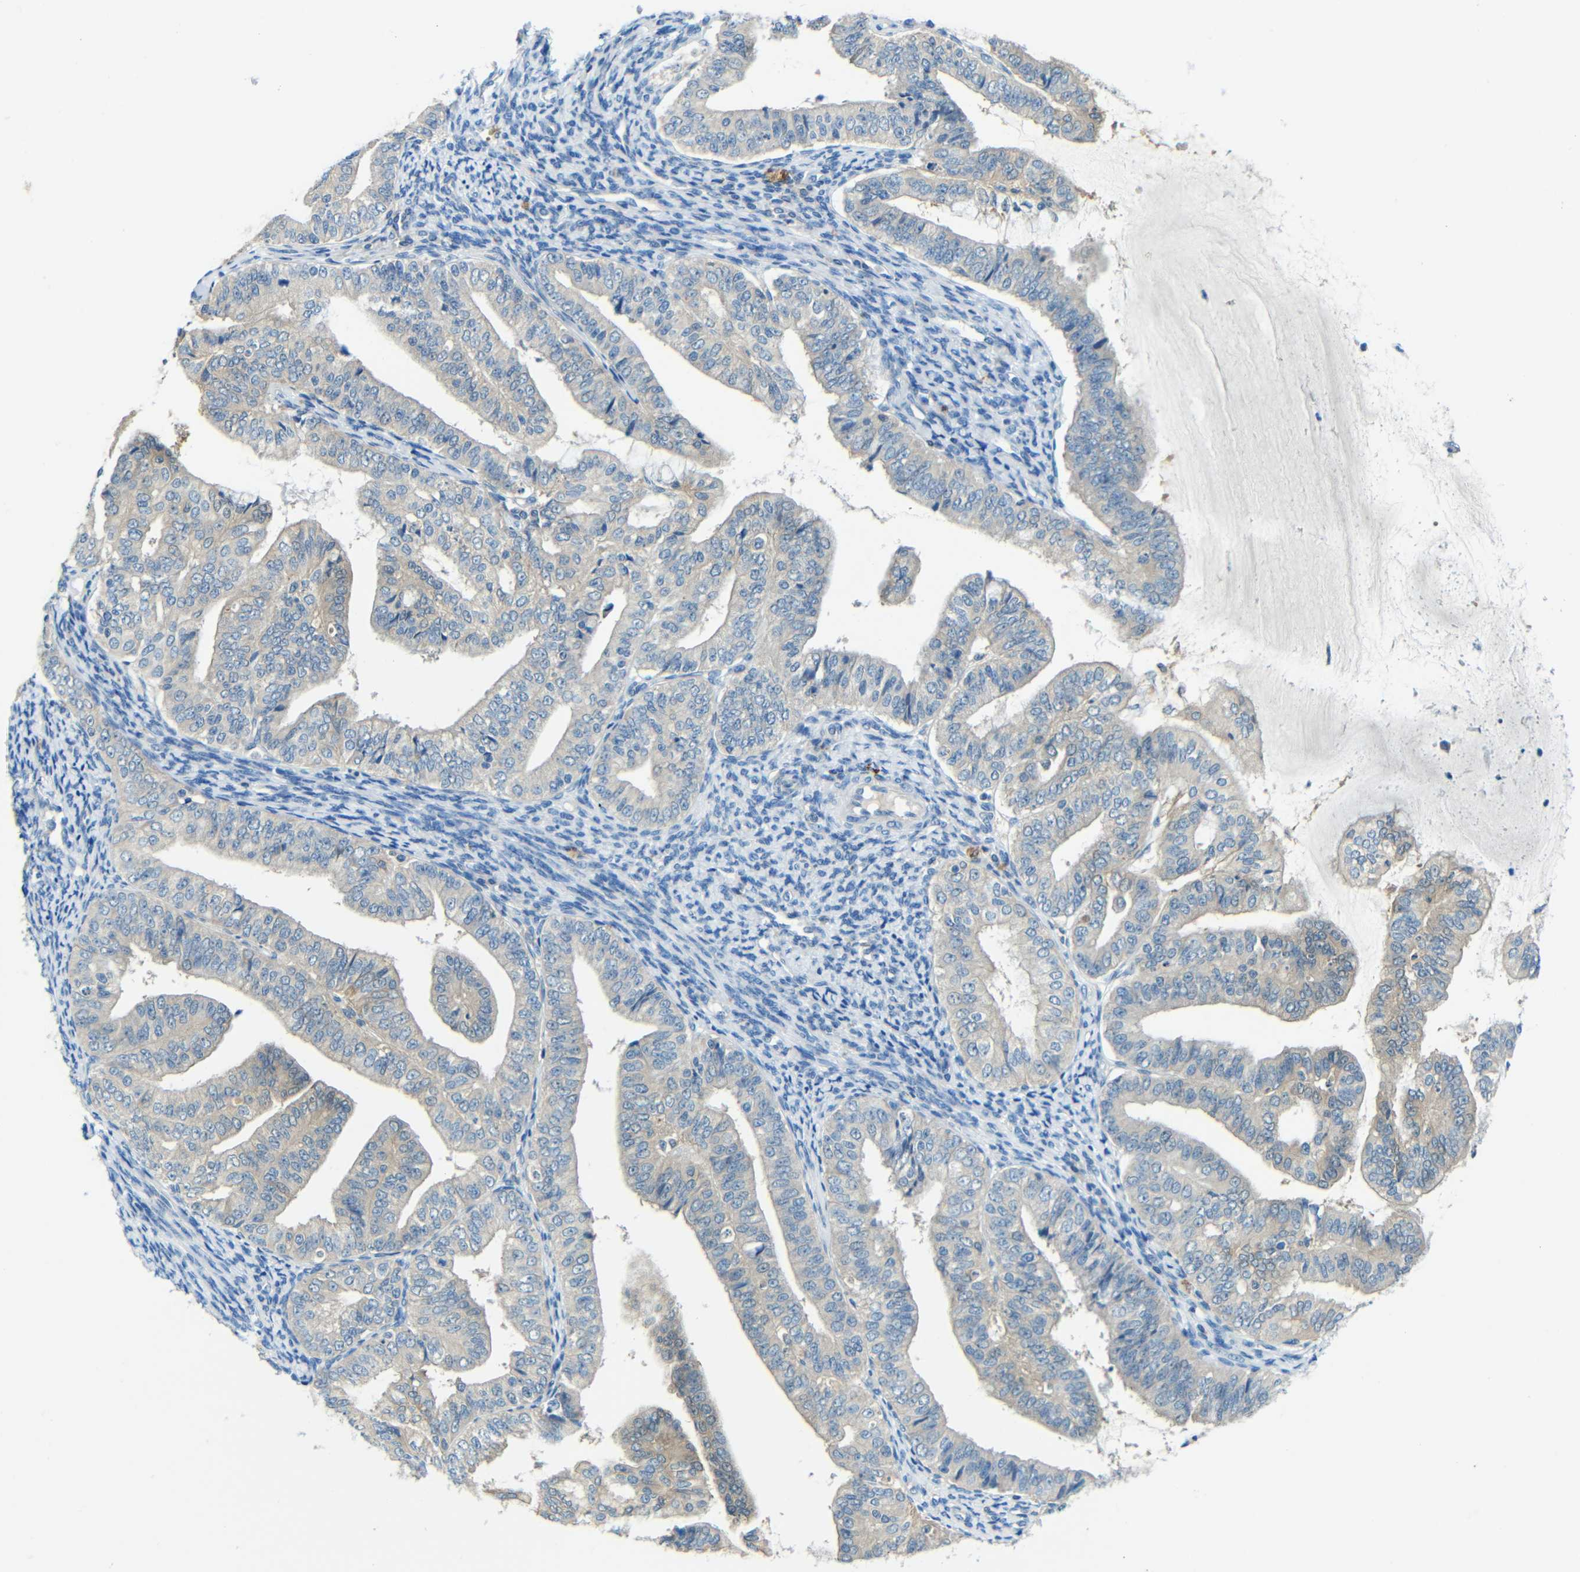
{"staining": {"intensity": "weak", "quantity": "25%-75%", "location": "cytoplasmic/membranous"}, "tissue": "endometrial cancer", "cell_type": "Tumor cells", "image_type": "cancer", "snomed": [{"axis": "morphology", "description": "Adenocarcinoma, NOS"}, {"axis": "topography", "description": "Endometrium"}], "caption": "Brown immunohistochemical staining in endometrial adenocarcinoma demonstrates weak cytoplasmic/membranous staining in about 25%-75% of tumor cells.", "gene": "CYP26B1", "patient": {"sex": "female", "age": 63}}